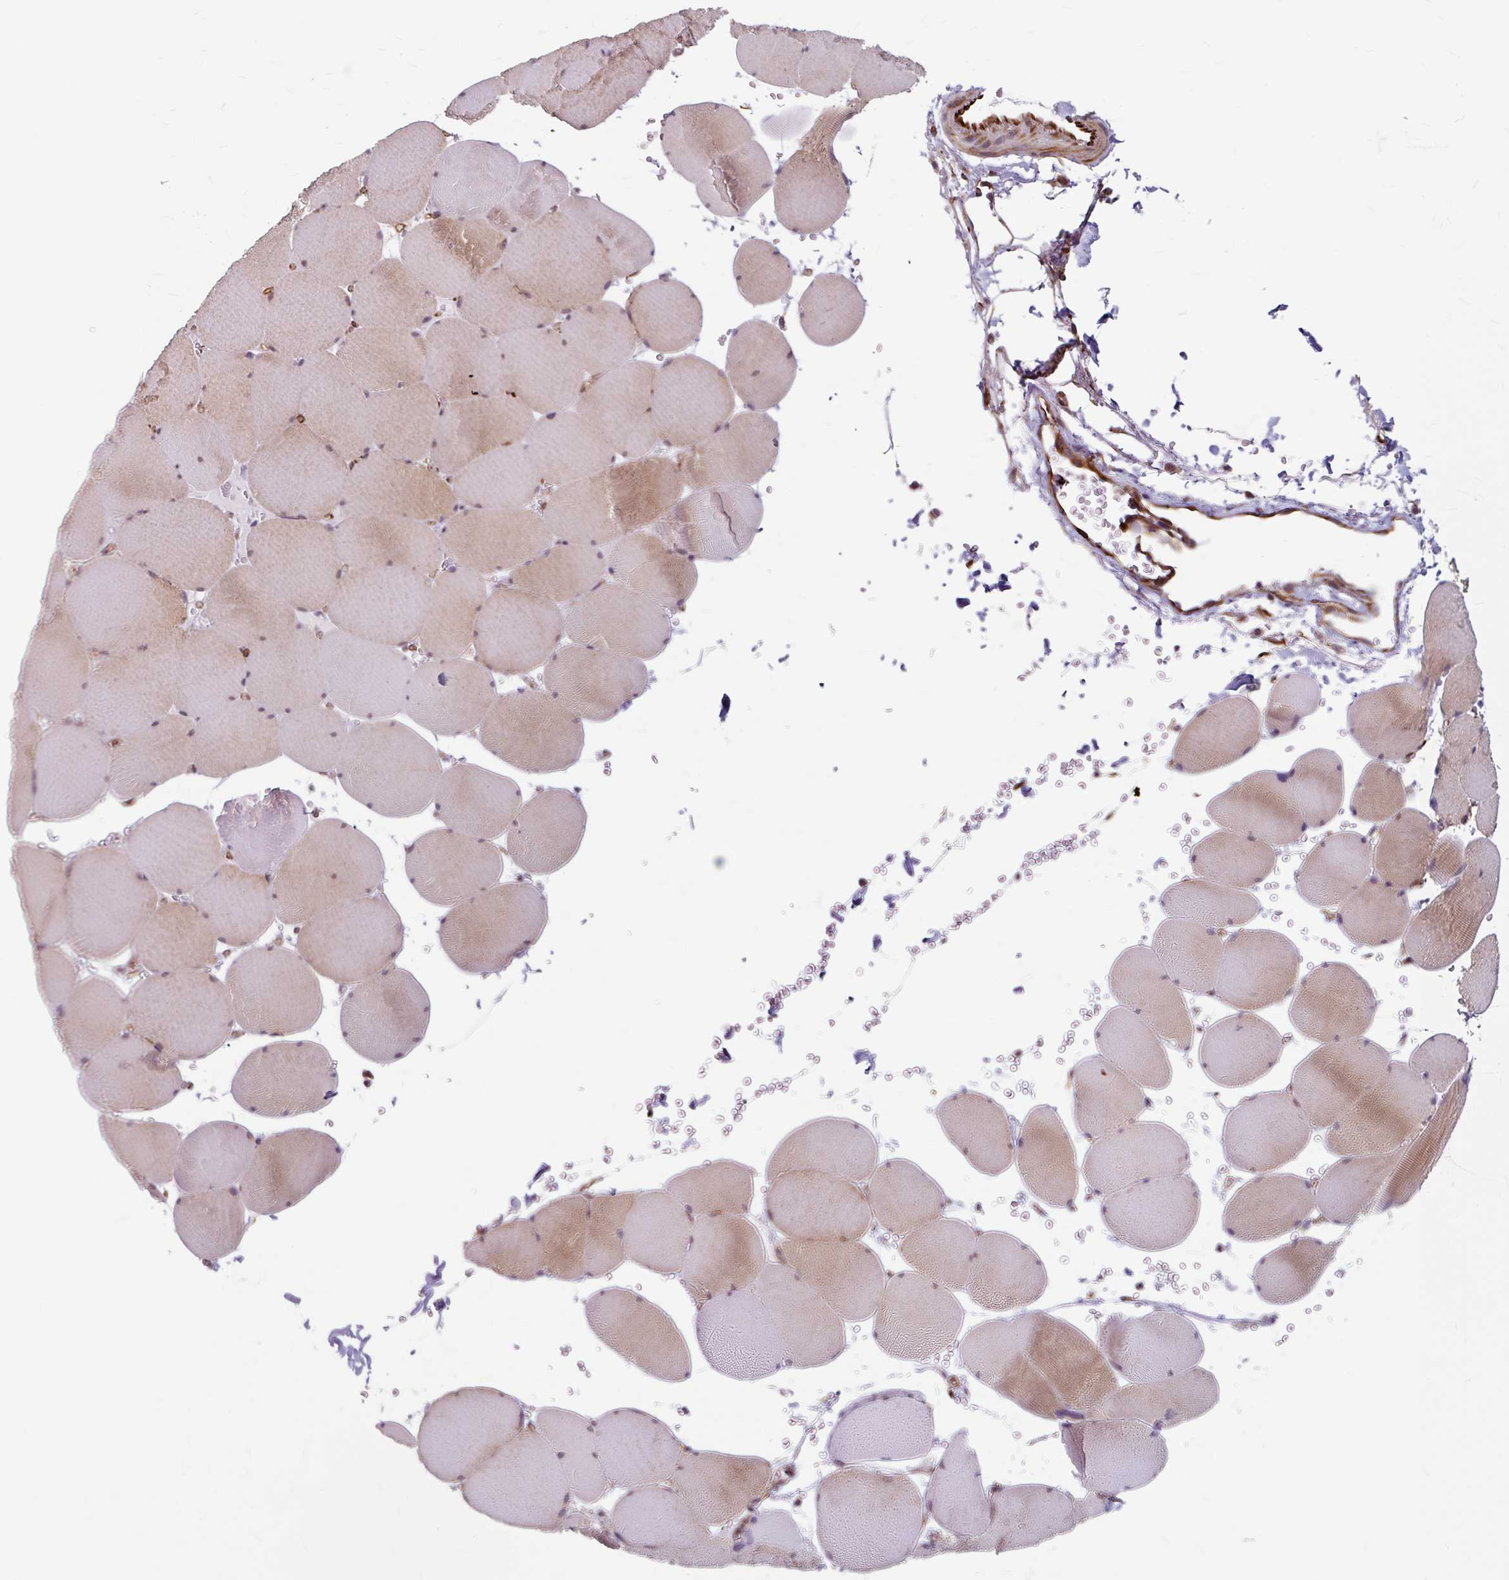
{"staining": {"intensity": "moderate", "quantity": "25%-75%", "location": "cytoplasmic/membranous"}, "tissue": "skeletal muscle", "cell_type": "Myocytes", "image_type": "normal", "snomed": [{"axis": "morphology", "description": "Normal tissue, NOS"}, {"axis": "topography", "description": "Skeletal muscle"}, {"axis": "topography", "description": "Head-Neck"}], "caption": "This image displays IHC staining of unremarkable human skeletal muscle, with medium moderate cytoplasmic/membranous positivity in approximately 25%-75% of myocytes.", "gene": "DAAM2", "patient": {"sex": "male", "age": 66}}